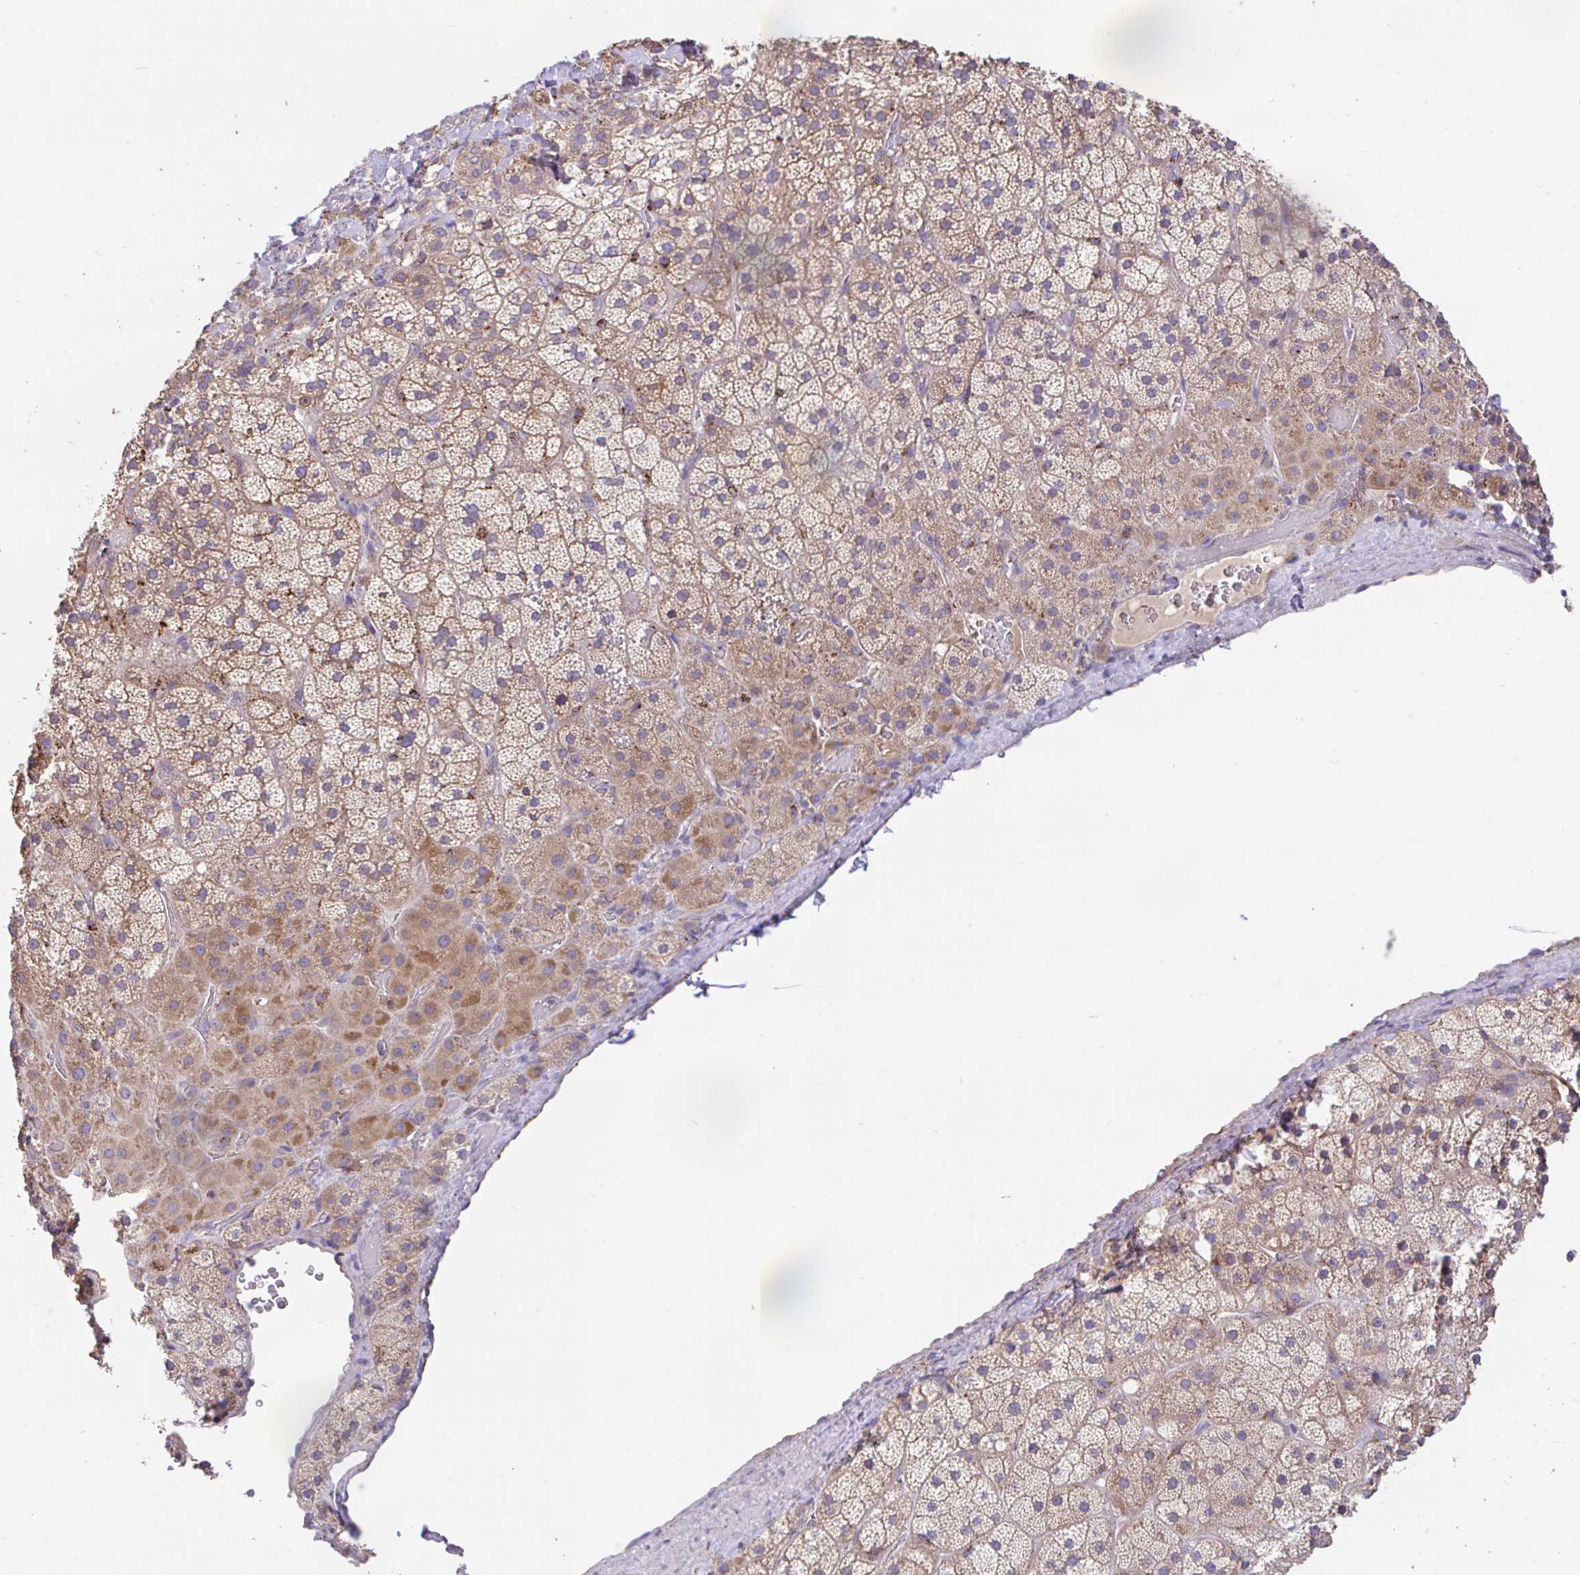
{"staining": {"intensity": "moderate", "quantity": ">75%", "location": "cytoplasmic/membranous"}, "tissue": "adrenal gland", "cell_type": "Glandular cells", "image_type": "normal", "snomed": [{"axis": "morphology", "description": "Normal tissue, NOS"}, {"axis": "topography", "description": "Adrenal gland"}], "caption": "Immunohistochemistry (IHC) of normal adrenal gland shows medium levels of moderate cytoplasmic/membranous positivity in about >75% of glandular cells. (DAB IHC with brightfield microscopy, high magnification).", "gene": "RALBP1", "patient": {"sex": "male", "age": 57}}